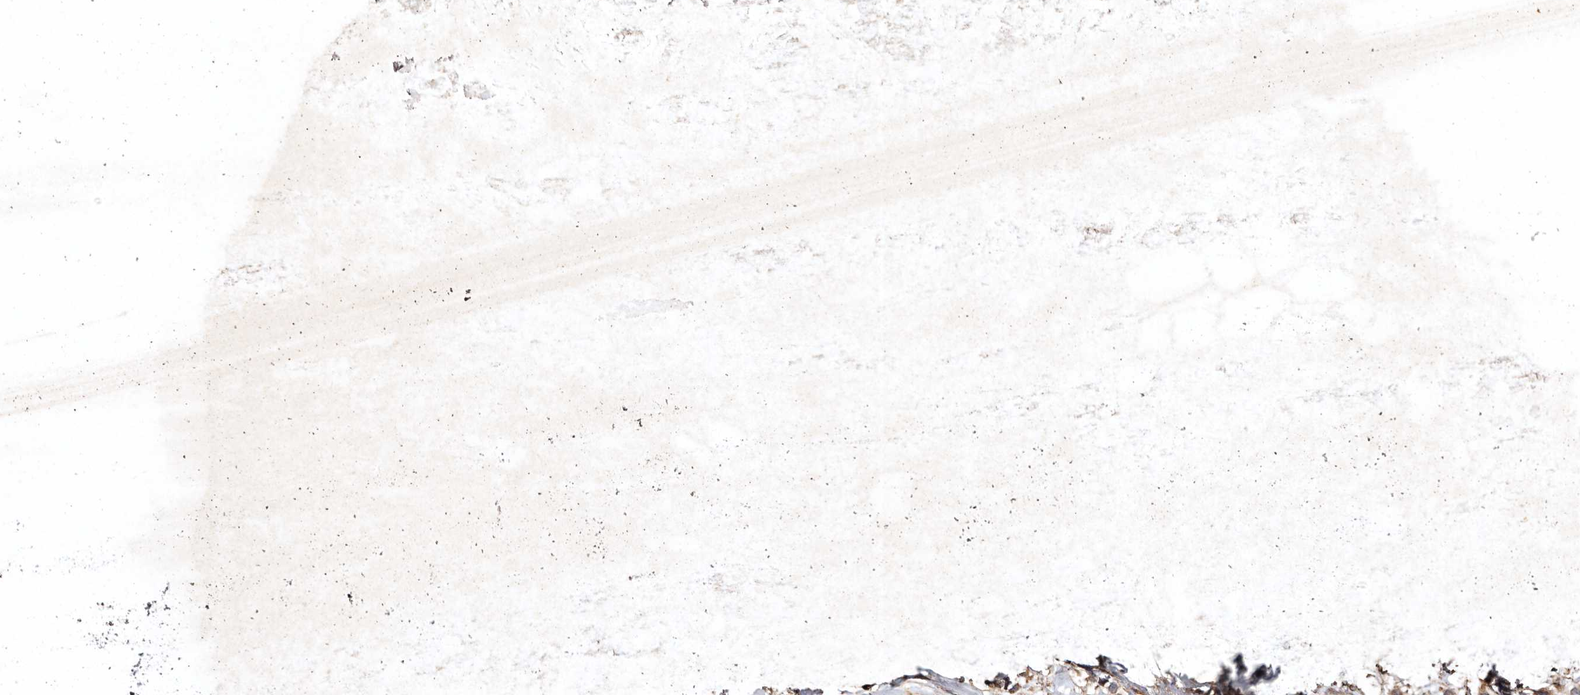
{"staining": {"intensity": "moderate", "quantity": ">75%", "location": "cytoplasmic/membranous"}, "tissue": "breast cancer", "cell_type": "Tumor cells", "image_type": "cancer", "snomed": [{"axis": "morphology", "description": "Normal tissue, NOS"}, {"axis": "morphology", "description": "Duct carcinoma"}, {"axis": "topography", "description": "Breast"}], "caption": "This image shows breast cancer stained with immunohistochemistry to label a protein in brown. The cytoplasmic/membranous of tumor cells show moderate positivity for the protein. Nuclei are counter-stained blue.", "gene": "FARS2", "patient": {"sex": "female", "age": 39}}